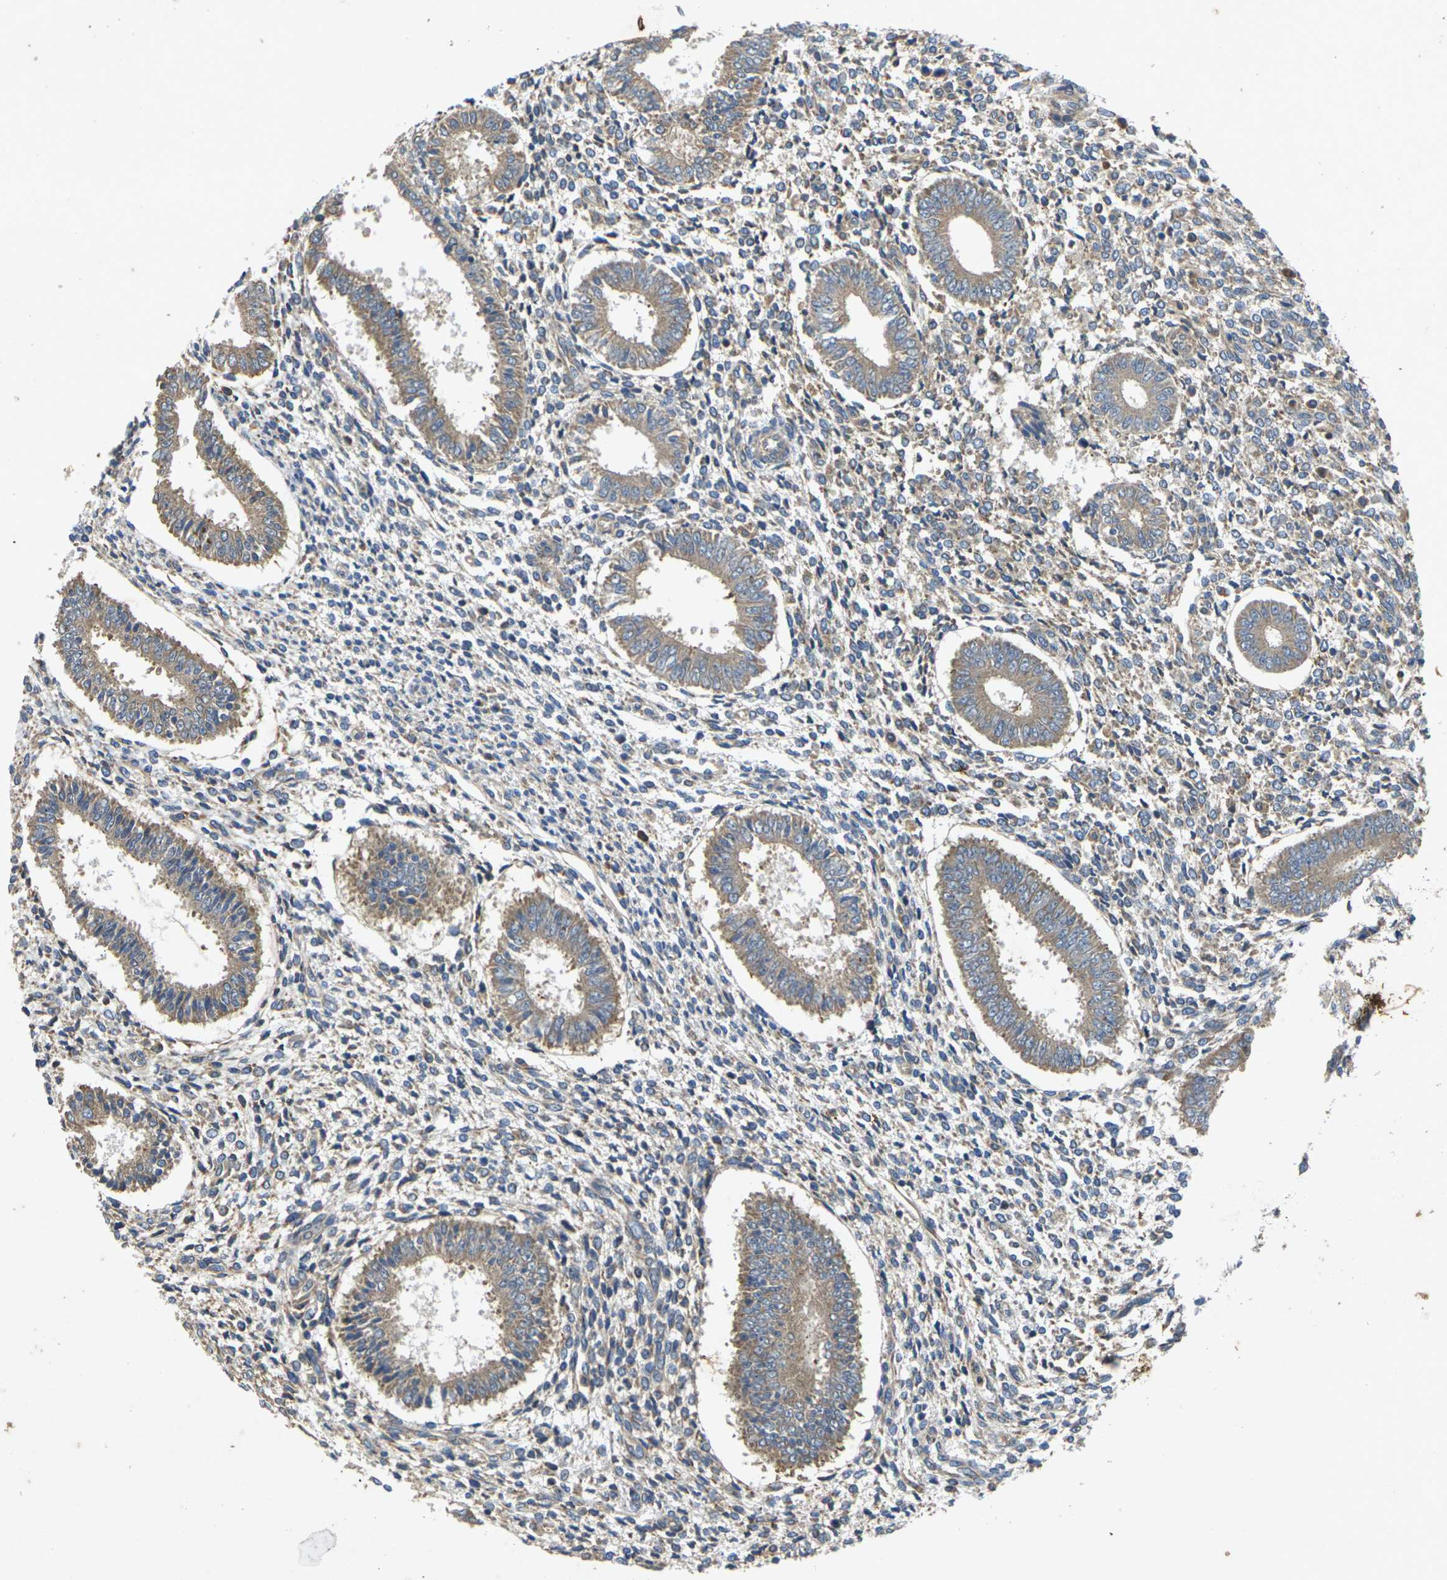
{"staining": {"intensity": "negative", "quantity": "none", "location": "none"}, "tissue": "endometrium", "cell_type": "Cells in endometrial stroma", "image_type": "normal", "snomed": [{"axis": "morphology", "description": "Normal tissue, NOS"}, {"axis": "topography", "description": "Endometrium"}], "caption": "Cells in endometrial stroma show no significant protein positivity in benign endometrium.", "gene": "KIF1B", "patient": {"sex": "female", "age": 35}}